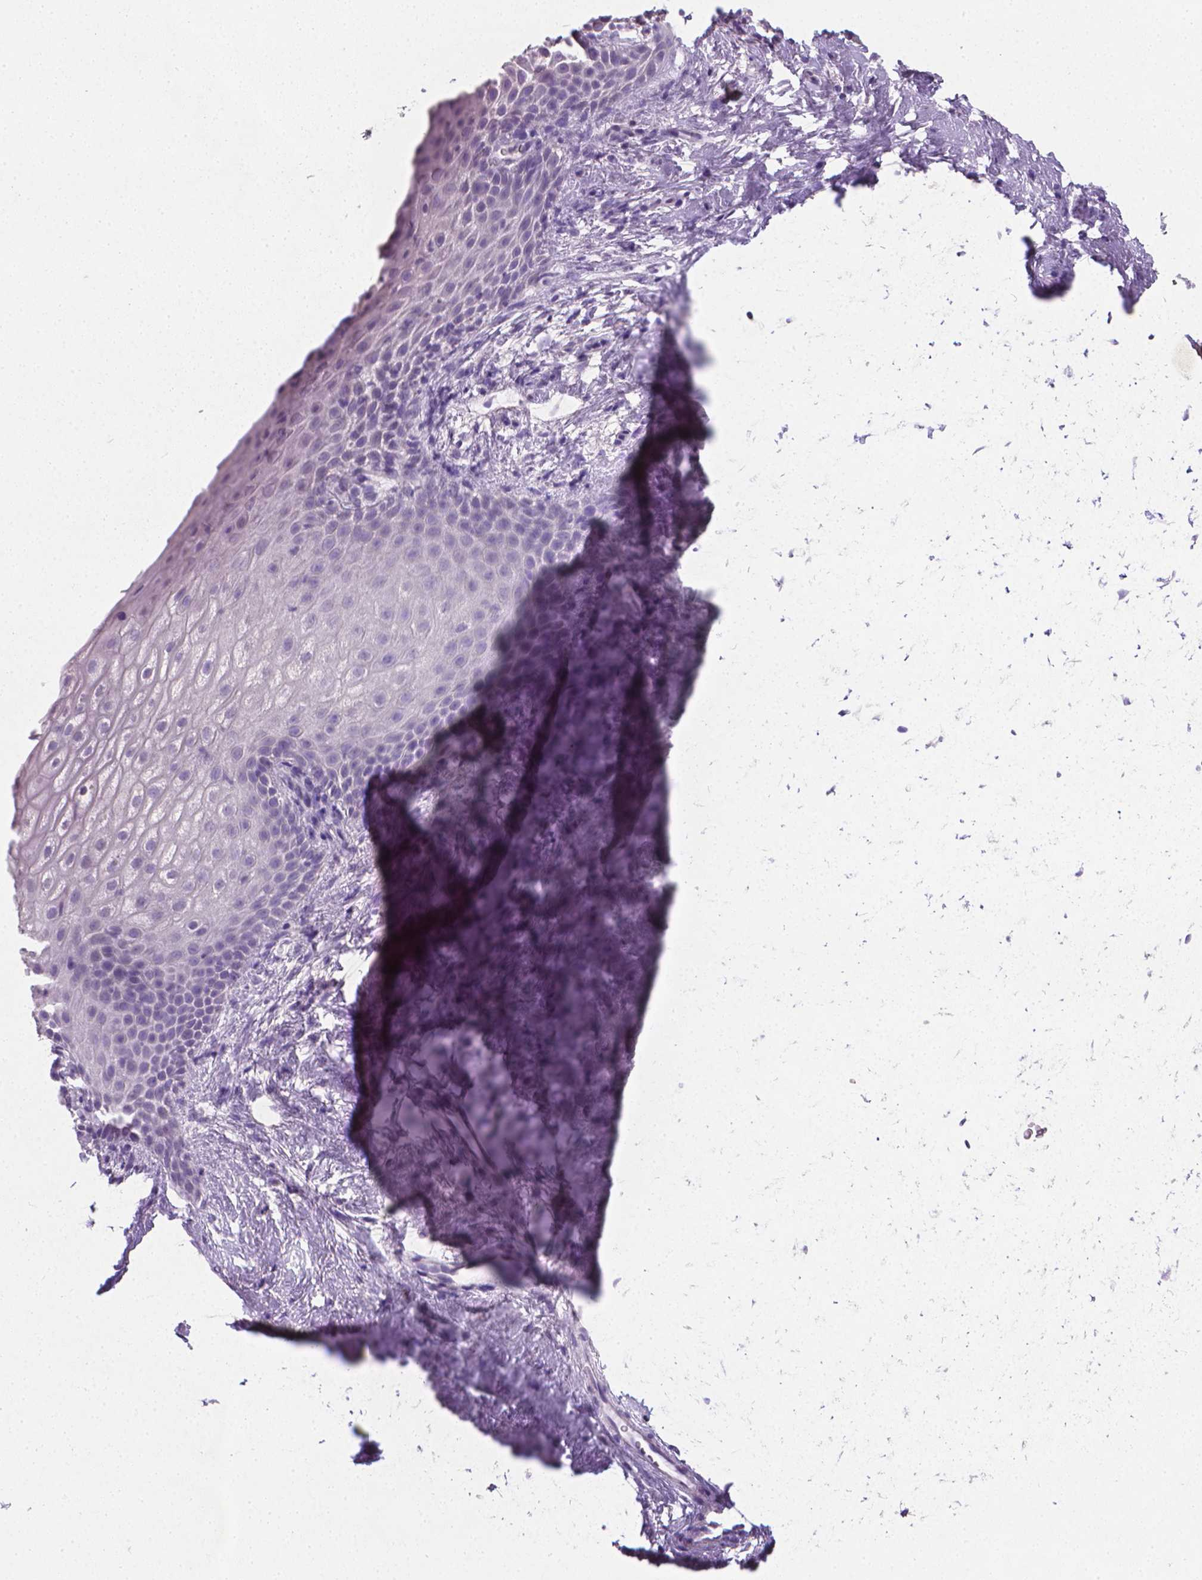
{"staining": {"intensity": "negative", "quantity": "none", "location": "none"}, "tissue": "skin", "cell_type": "Epidermal cells", "image_type": "normal", "snomed": [{"axis": "morphology", "description": "Normal tissue, NOS"}, {"axis": "topography", "description": "Anal"}], "caption": "The histopathology image displays no significant expression in epidermal cells of skin.", "gene": "XPNPEP2", "patient": {"sex": "female", "age": 46}}